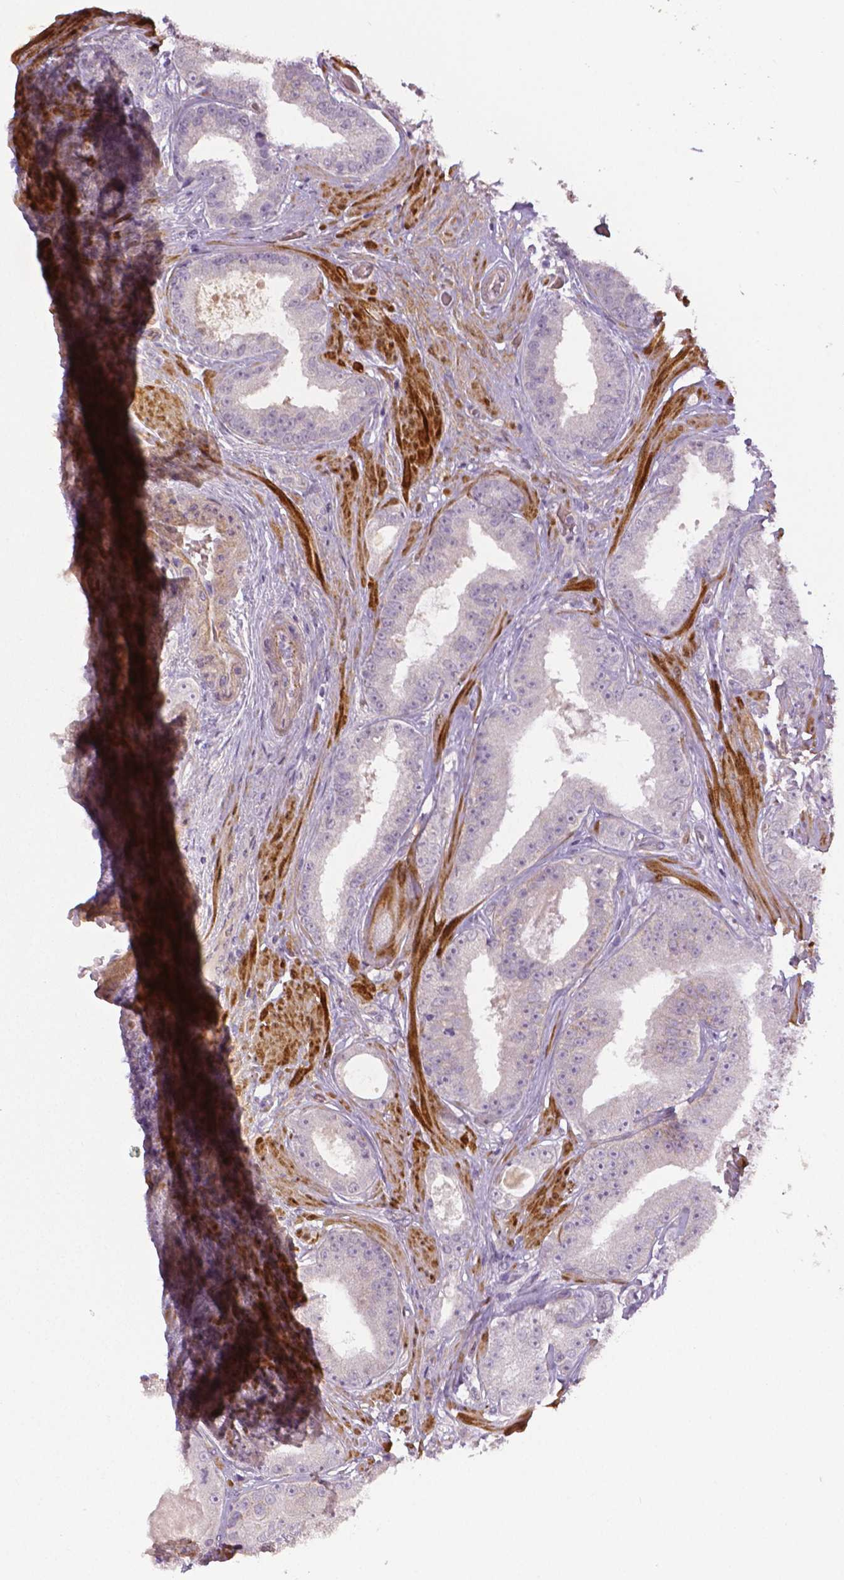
{"staining": {"intensity": "negative", "quantity": "none", "location": "none"}, "tissue": "prostate cancer", "cell_type": "Tumor cells", "image_type": "cancer", "snomed": [{"axis": "morphology", "description": "Adenocarcinoma, Low grade"}, {"axis": "topography", "description": "Prostate"}], "caption": "Tumor cells are negative for brown protein staining in adenocarcinoma (low-grade) (prostate).", "gene": "FLT1", "patient": {"sex": "male", "age": 60}}